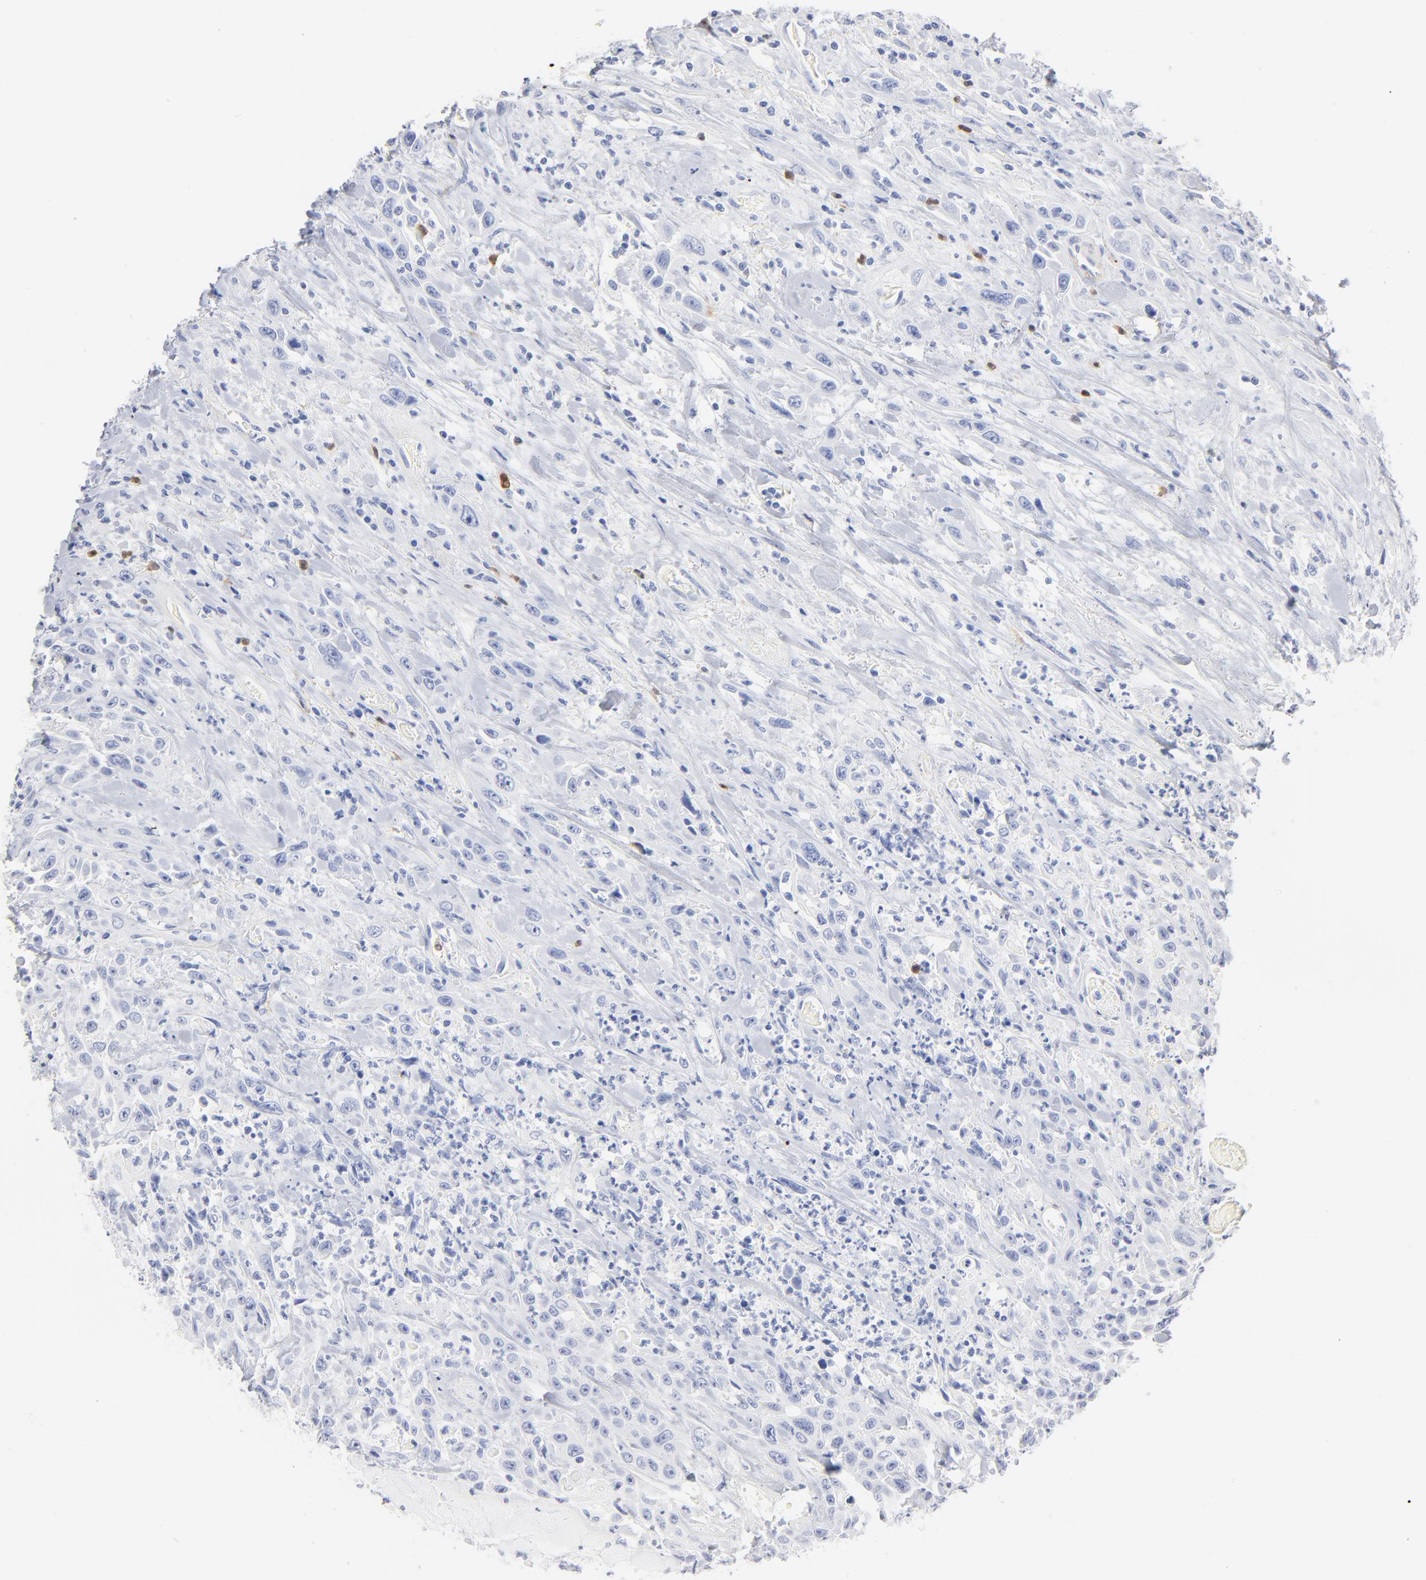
{"staining": {"intensity": "negative", "quantity": "none", "location": "none"}, "tissue": "urothelial cancer", "cell_type": "Tumor cells", "image_type": "cancer", "snomed": [{"axis": "morphology", "description": "Urothelial carcinoma, High grade"}, {"axis": "topography", "description": "Urinary bladder"}], "caption": "Immunohistochemical staining of urothelial cancer displays no significant positivity in tumor cells.", "gene": "AGTR1", "patient": {"sex": "female", "age": 84}}